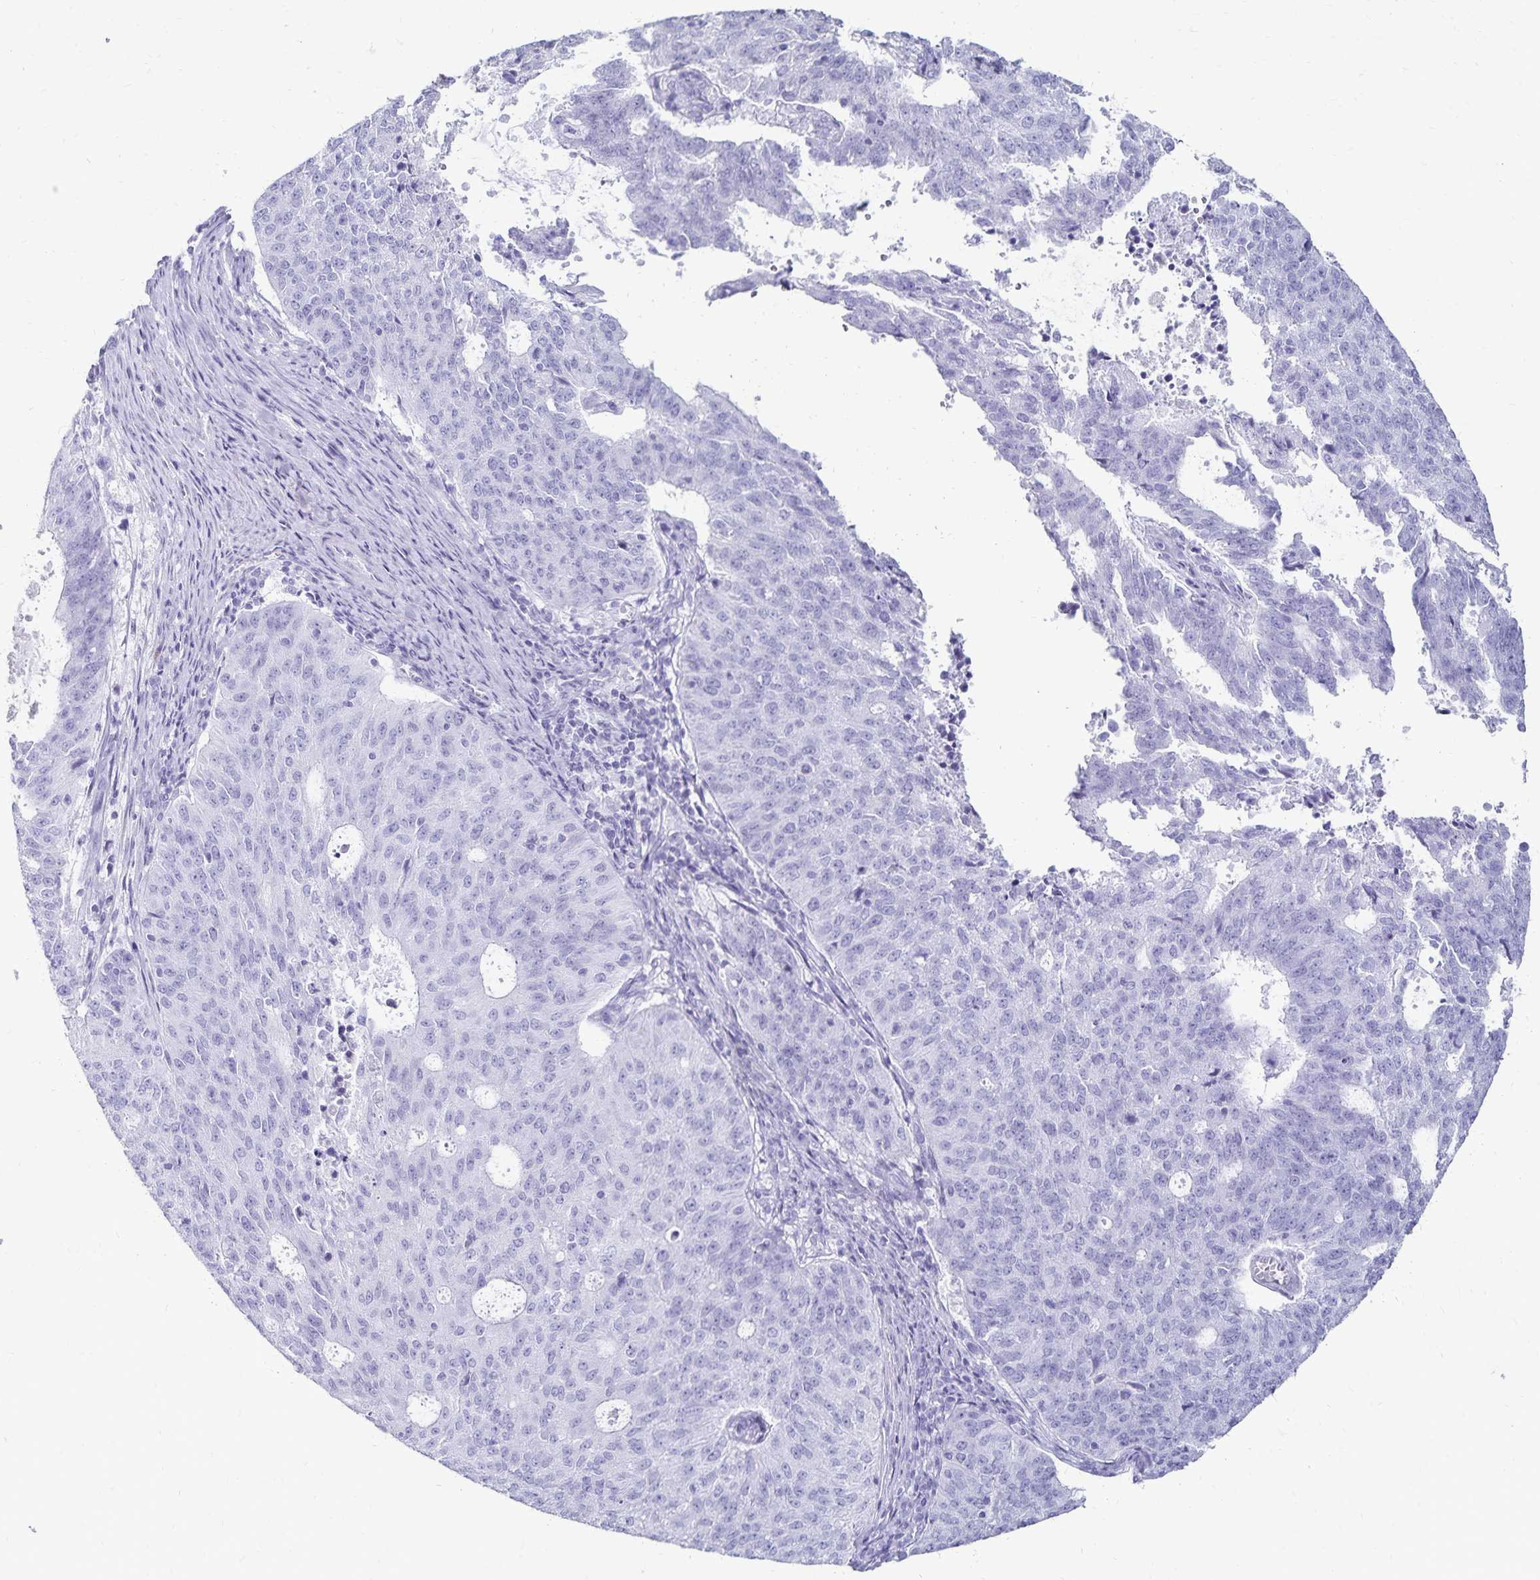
{"staining": {"intensity": "negative", "quantity": "none", "location": "none"}, "tissue": "endometrial cancer", "cell_type": "Tumor cells", "image_type": "cancer", "snomed": [{"axis": "morphology", "description": "Adenocarcinoma, NOS"}, {"axis": "topography", "description": "Endometrium"}], "caption": "A high-resolution histopathology image shows IHC staining of endometrial cancer (adenocarcinoma), which shows no significant positivity in tumor cells.", "gene": "GIP", "patient": {"sex": "female", "age": 82}}